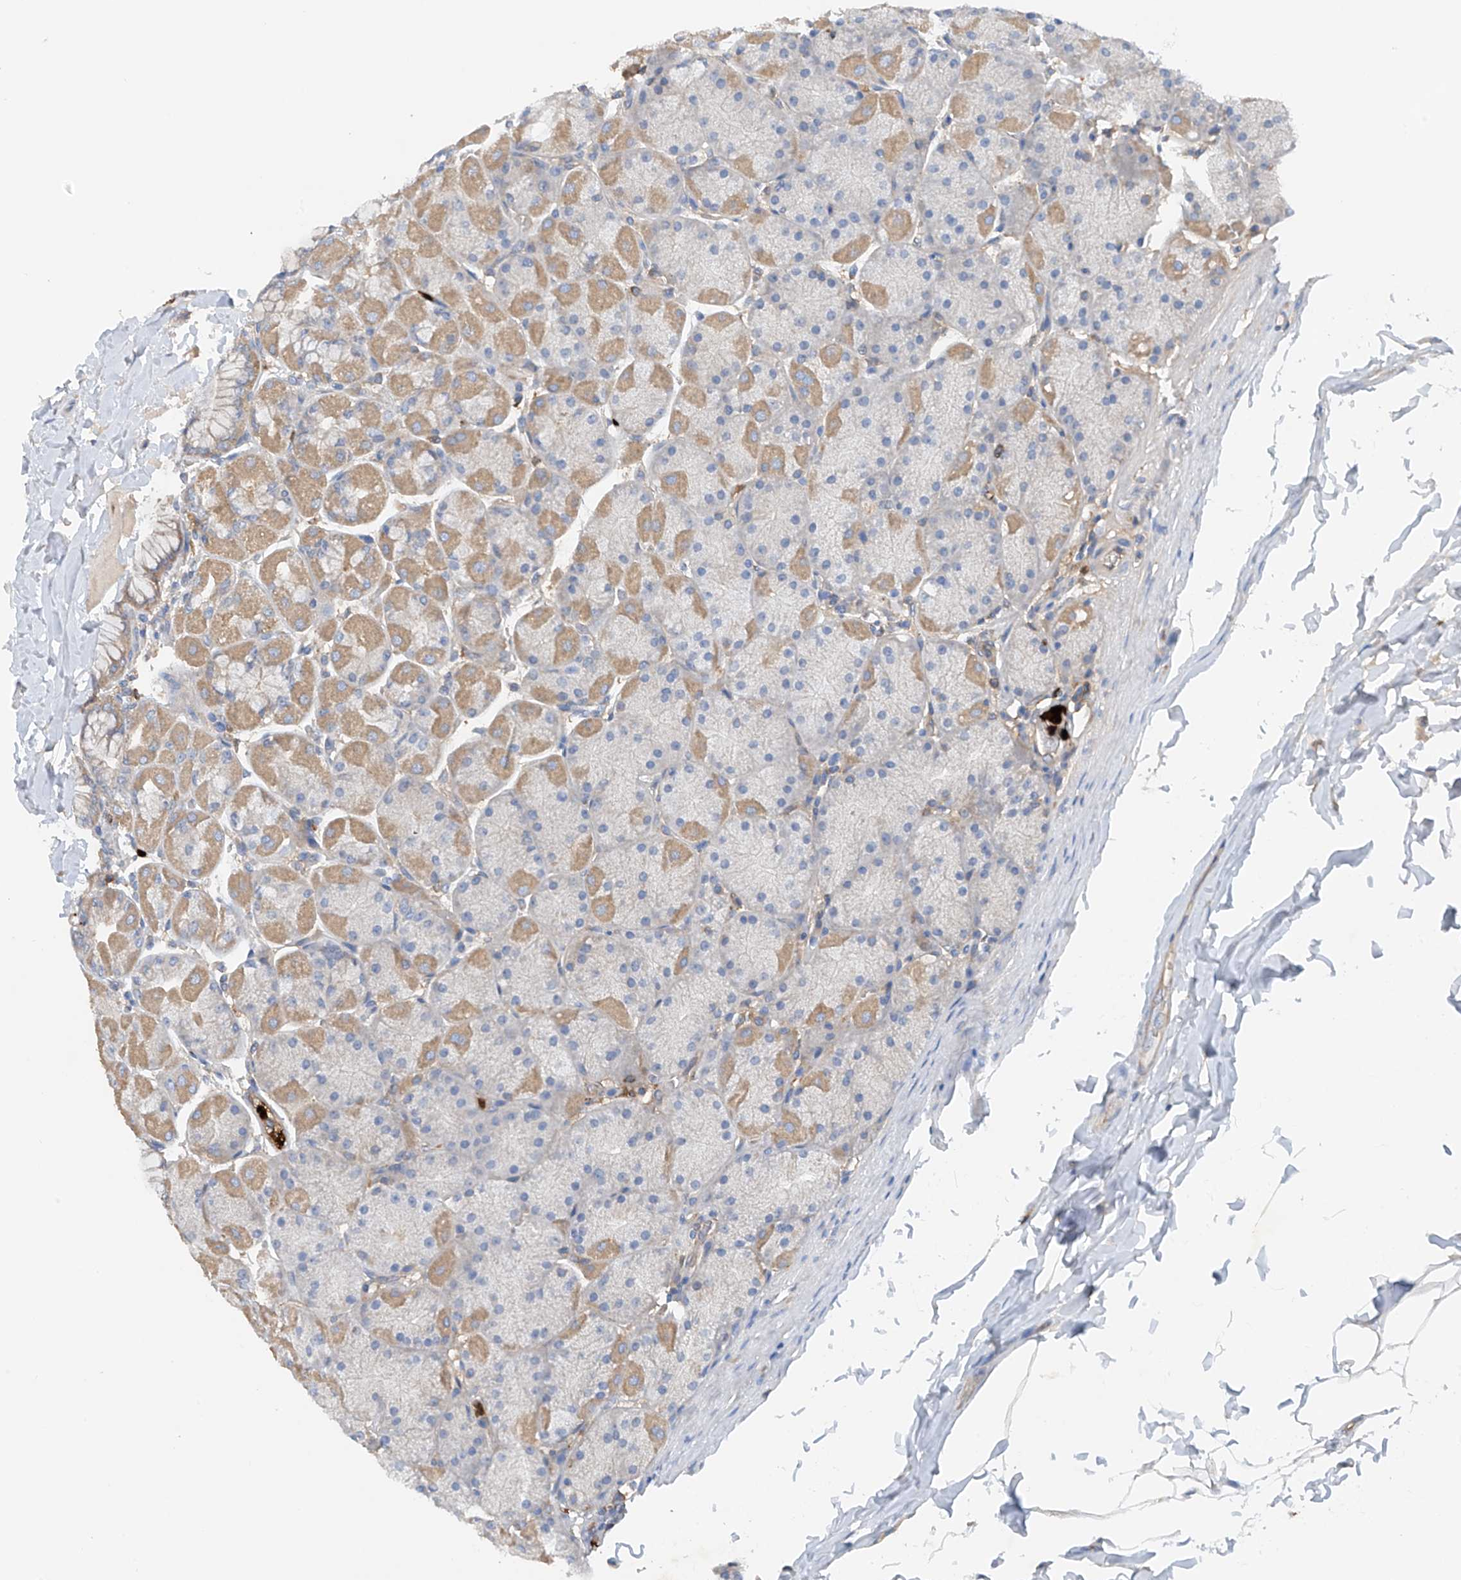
{"staining": {"intensity": "moderate", "quantity": "25%-75%", "location": "cytoplasmic/membranous"}, "tissue": "stomach", "cell_type": "Glandular cells", "image_type": "normal", "snomed": [{"axis": "morphology", "description": "Normal tissue, NOS"}, {"axis": "topography", "description": "Stomach, upper"}], "caption": "Glandular cells demonstrate medium levels of moderate cytoplasmic/membranous positivity in approximately 25%-75% of cells in normal human stomach.", "gene": "PHACTR2", "patient": {"sex": "female", "age": 56}}